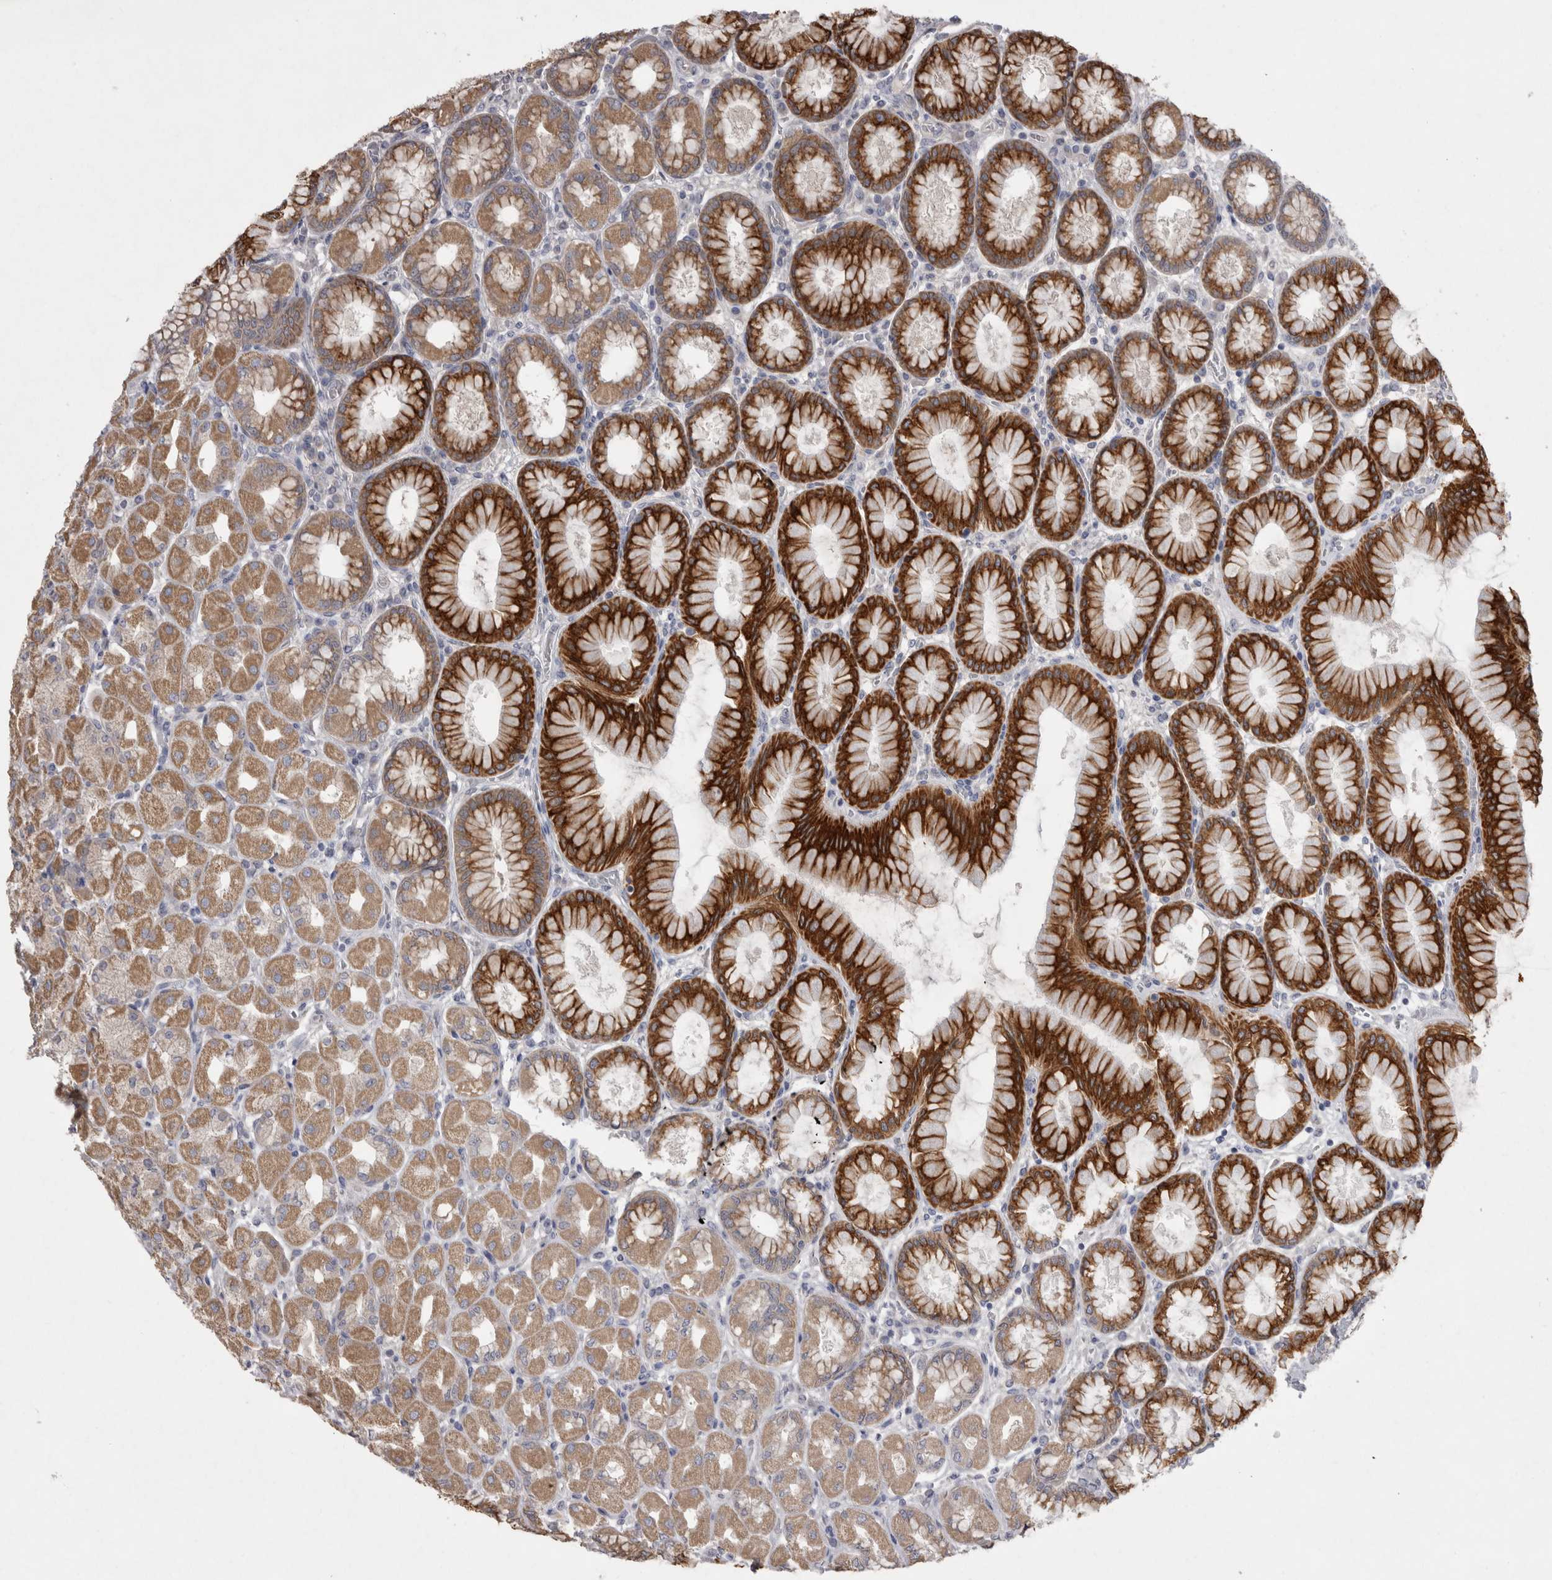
{"staining": {"intensity": "strong", "quantity": ">75%", "location": "cytoplasmic/membranous"}, "tissue": "stomach", "cell_type": "Glandular cells", "image_type": "normal", "snomed": [{"axis": "morphology", "description": "Normal tissue, NOS"}, {"axis": "topography", "description": "Stomach, upper"}], "caption": "The photomicrograph exhibits immunohistochemical staining of benign stomach. There is strong cytoplasmic/membranous staining is present in about >75% of glandular cells.", "gene": "LRRC40", "patient": {"sex": "female", "age": 56}}